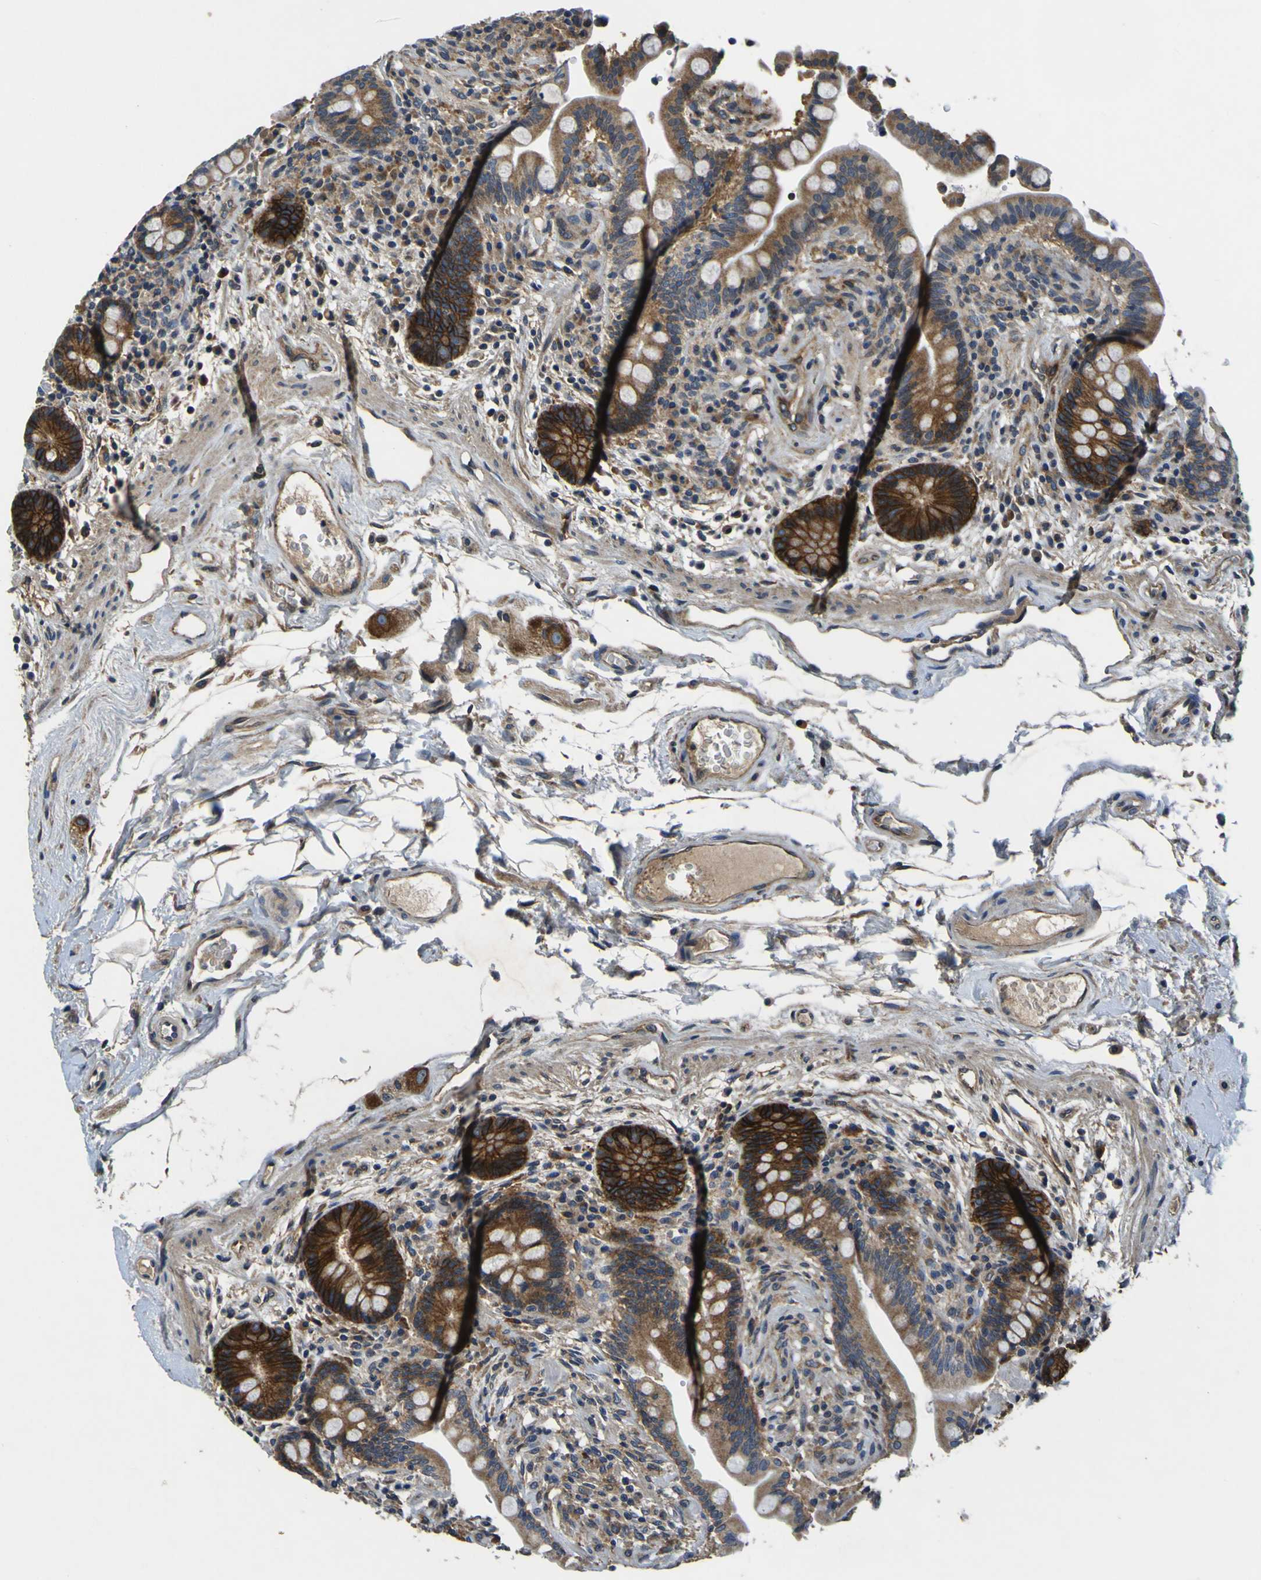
{"staining": {"intensity": "moderate", "quantity": ">75%", "location": "cytoplasmic/membranous"}, "tissue": "colon", "cell_type": "Endothelial cells", "image_type": "normal", "snomed": [{"axis": "morphology", "description": "Normal tissue, NOS"}, {"axis": "topography", "description": "Colon"}], "caption": "Benign colon displays moderate cytoplasmic/membranous positivity in approximately >75% of endothelial cells, visualized by immunohistochemistry.", "gene": "EPHB4", "patient": {"sex": "male", "age": 73}}